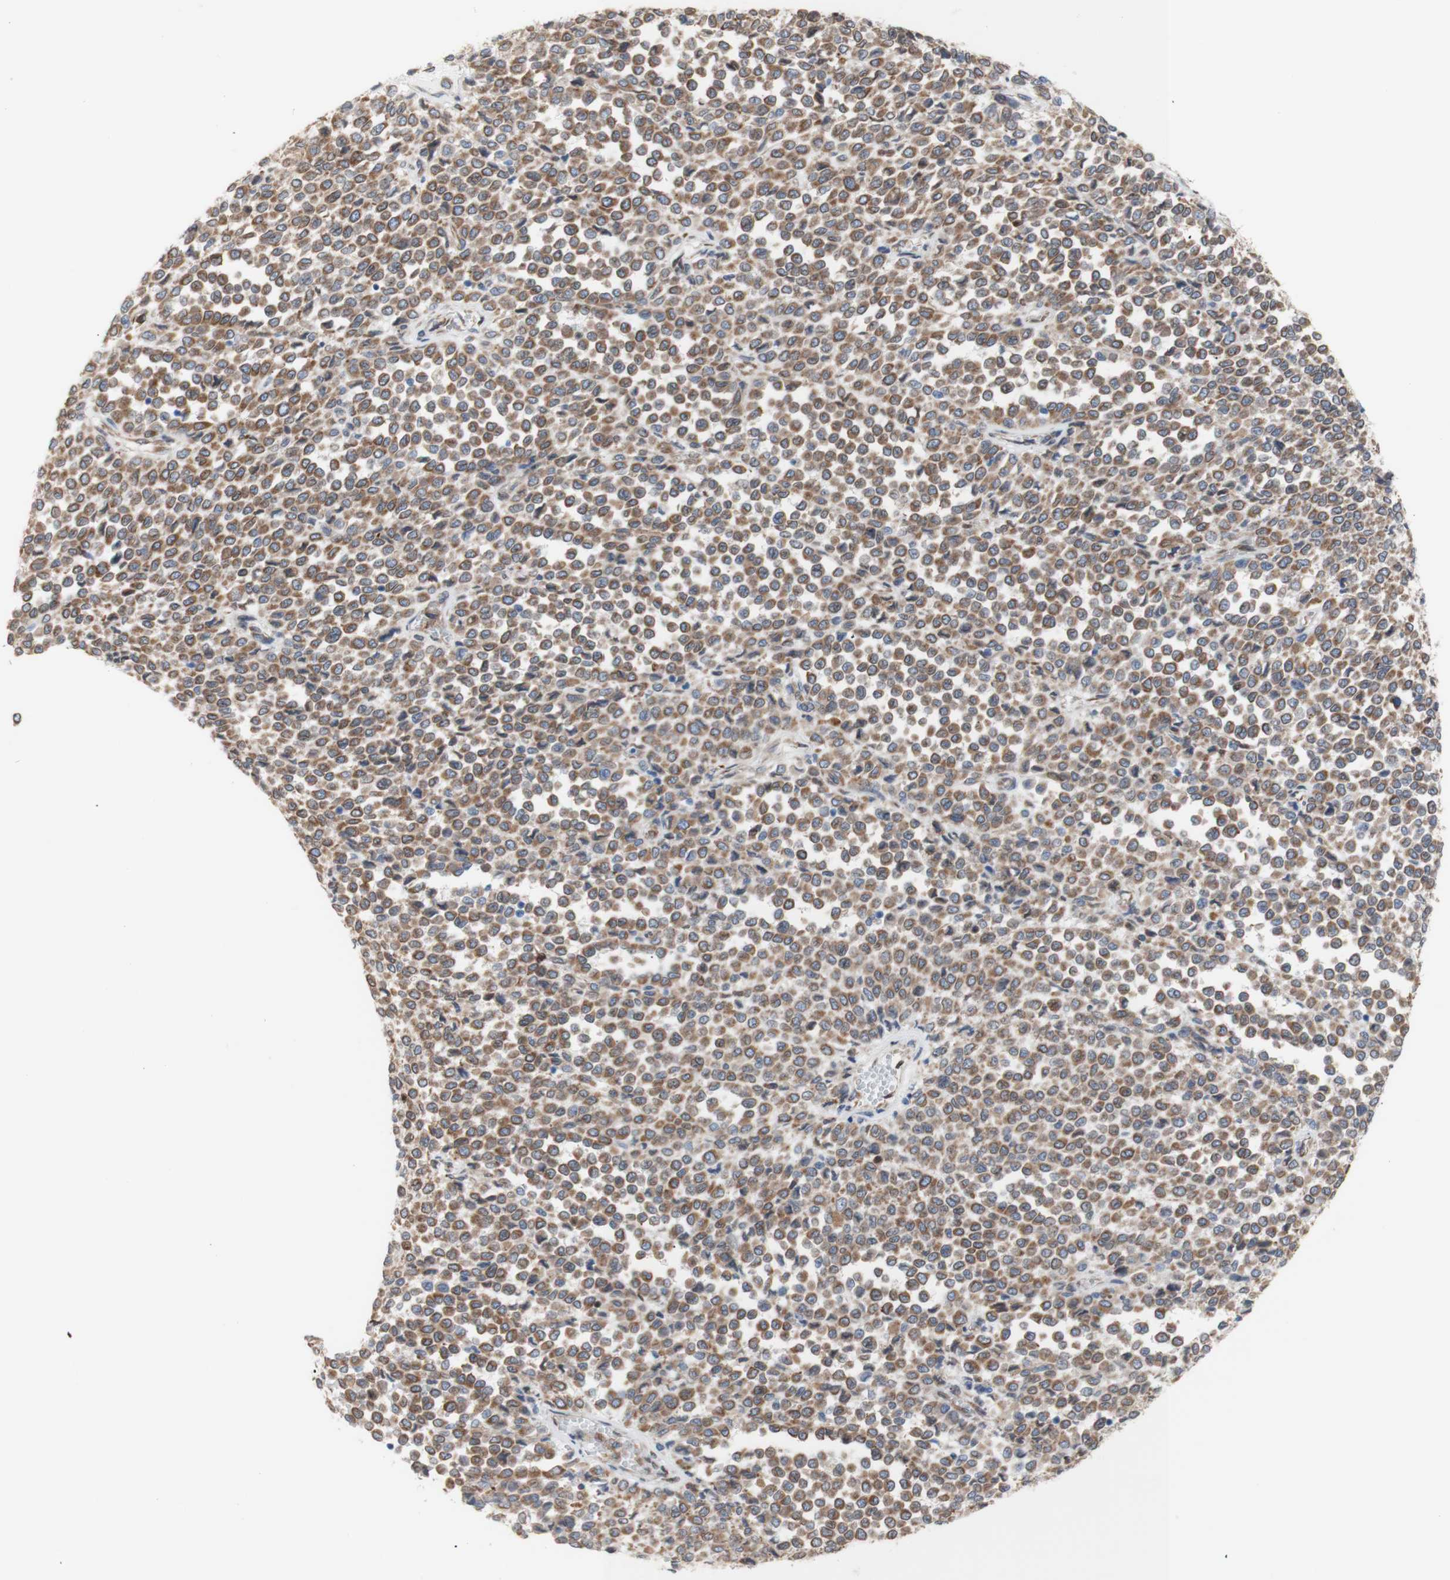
{"staining": {"intensity": "moderate", "quantity": ">75%", "location": "cytoplasmic/membranous"}, "tissue": "melanoma", "cell_type": "Tumor cells", "image_type": "cancer", "snomed": [{"axis": "morphology", "description": "Malignant melanoma, Metastatic site"}, {"axis": "topography", "description": "Pancreas"}], "caption": "This micrograph displays immunohistochemistry staining of malignant melanoma (metastatic site), with medium moderate cytoplasmic/membranous expression in about >75% of tumor cells.", "gene": "ERLIN1", "patient": {"sex": "female", "age": 30}}